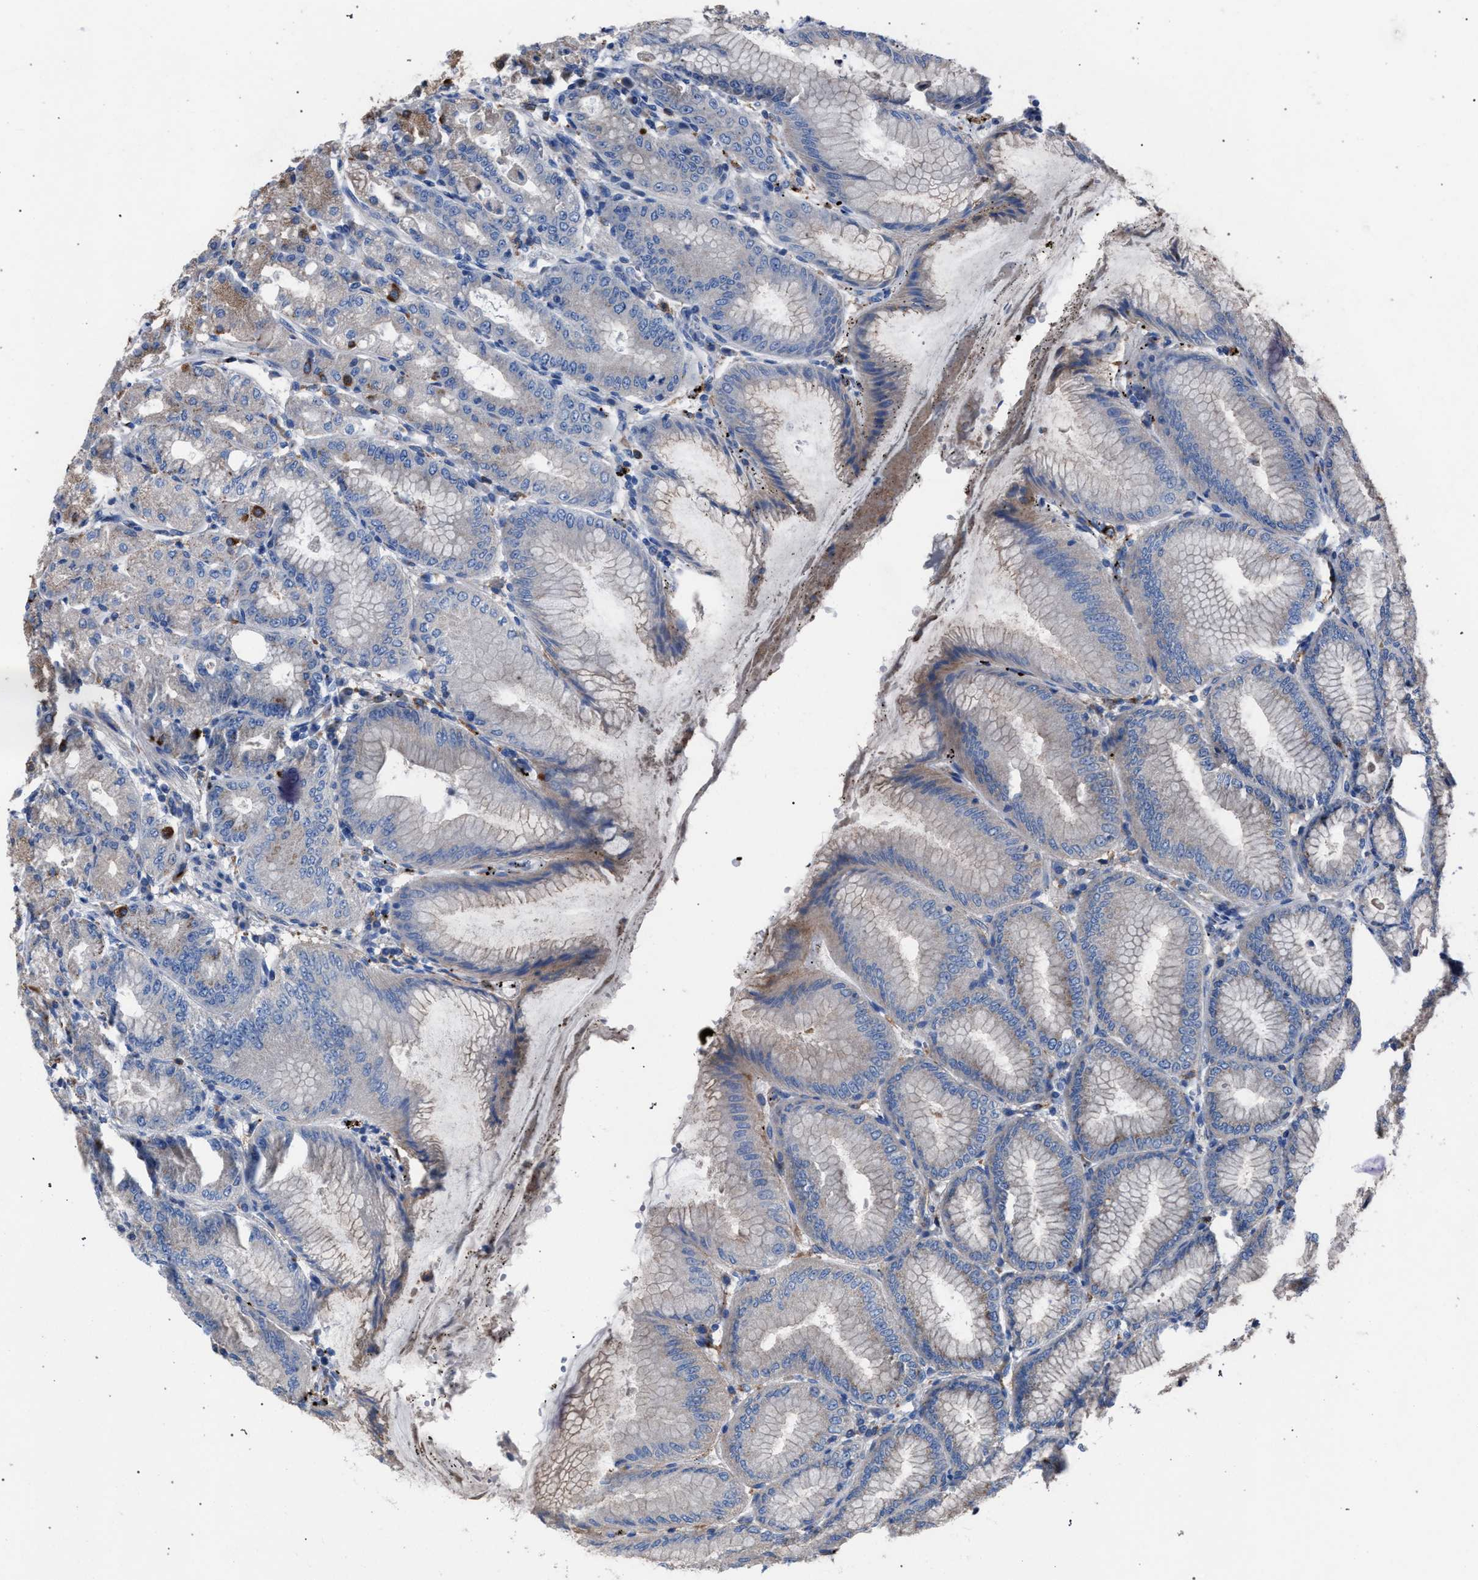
{"staining": {"intensity": "moderate", "quantity": "25%-75%", "location": "cytoplasmic/membranous"}, "tissue": "stomach", "cell_type": "Glandular cells", "image_type": "normal", "snomed": [{"axis": "morphology", "description": "Normal tissue, NOS"}, {"axis": "topography", "description": "Stomach, lower"}], "caption": "Immunohistochemistry (IHC) of normal human stomach displays medium levels of moderate cytoplasmic/membranous expression in approximately 25%-75% of glandular cells.", "gene": "ATP6V0A1", "patient": {"sex": "male", "age": 71}}